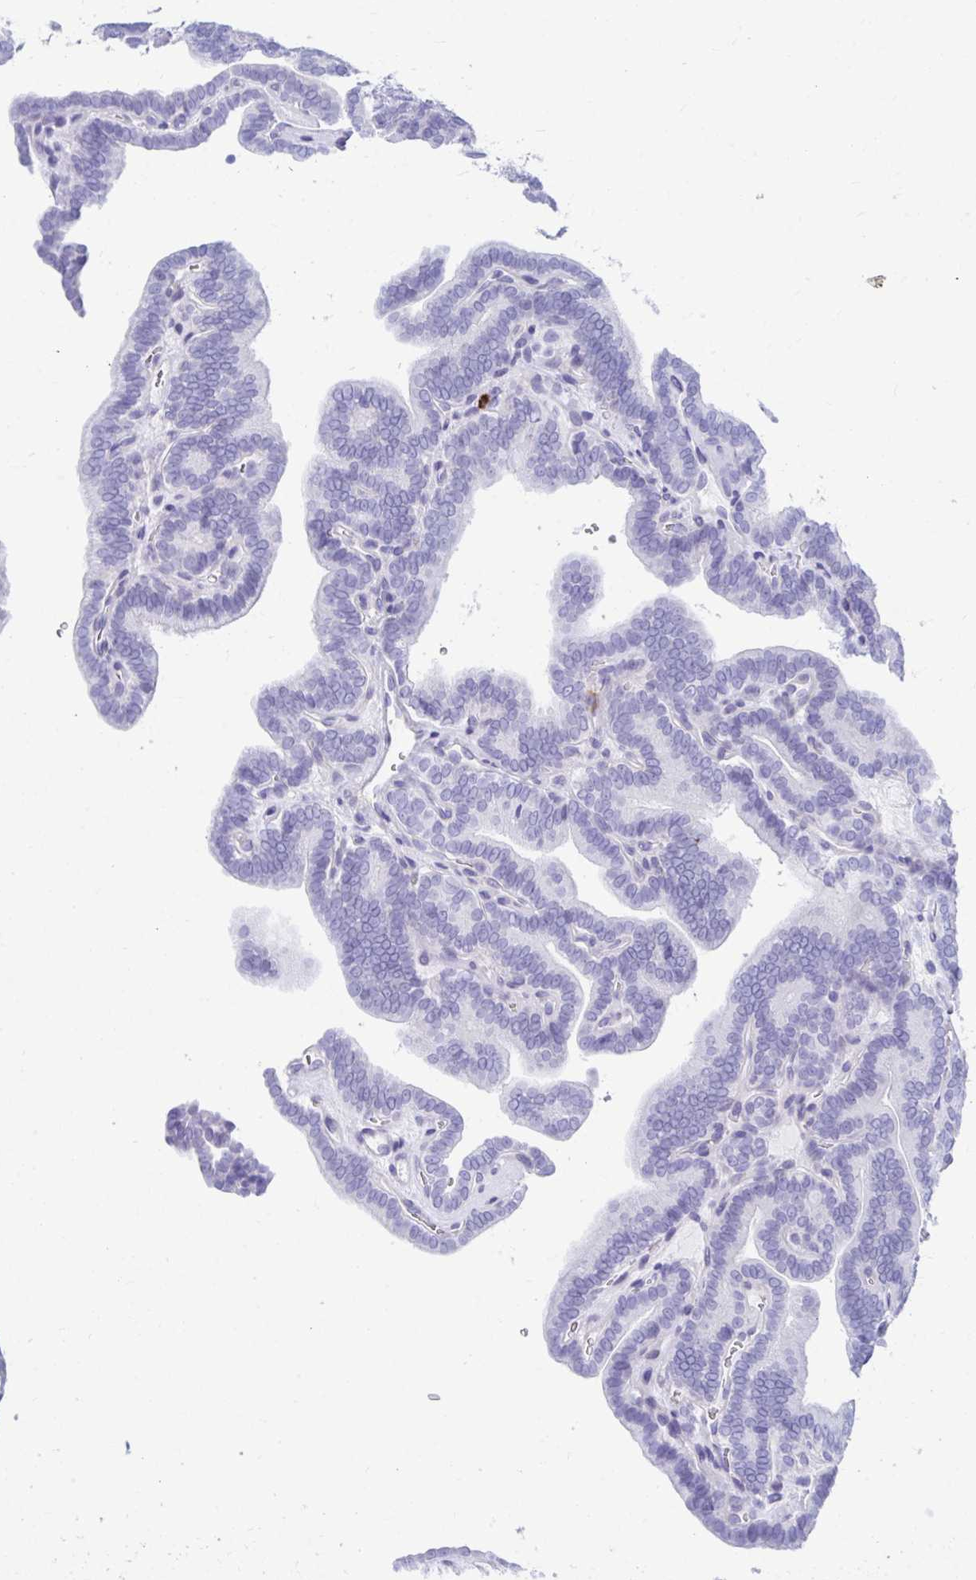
{"staining": {"intensity": "negative", "quantity": "none", "location": "none"}, "tissue": "thyroid cancer", "cell_type": "Tumor cells", "image_type": "cancer", "snomed": [{"axis": "morphology", "description": "Papillary adenocarcinoma, NOS"}, {"axis": "topography", "description": "Thyroid gland"}], "caption": "This is a micrograph of immunohistochemistry staining of thyroid cancer (papillary adenocarcinoma), which shows no expression in tumor cells.", "gene": "SHISA8", "patient": {"sex": "female", "age": 21}}